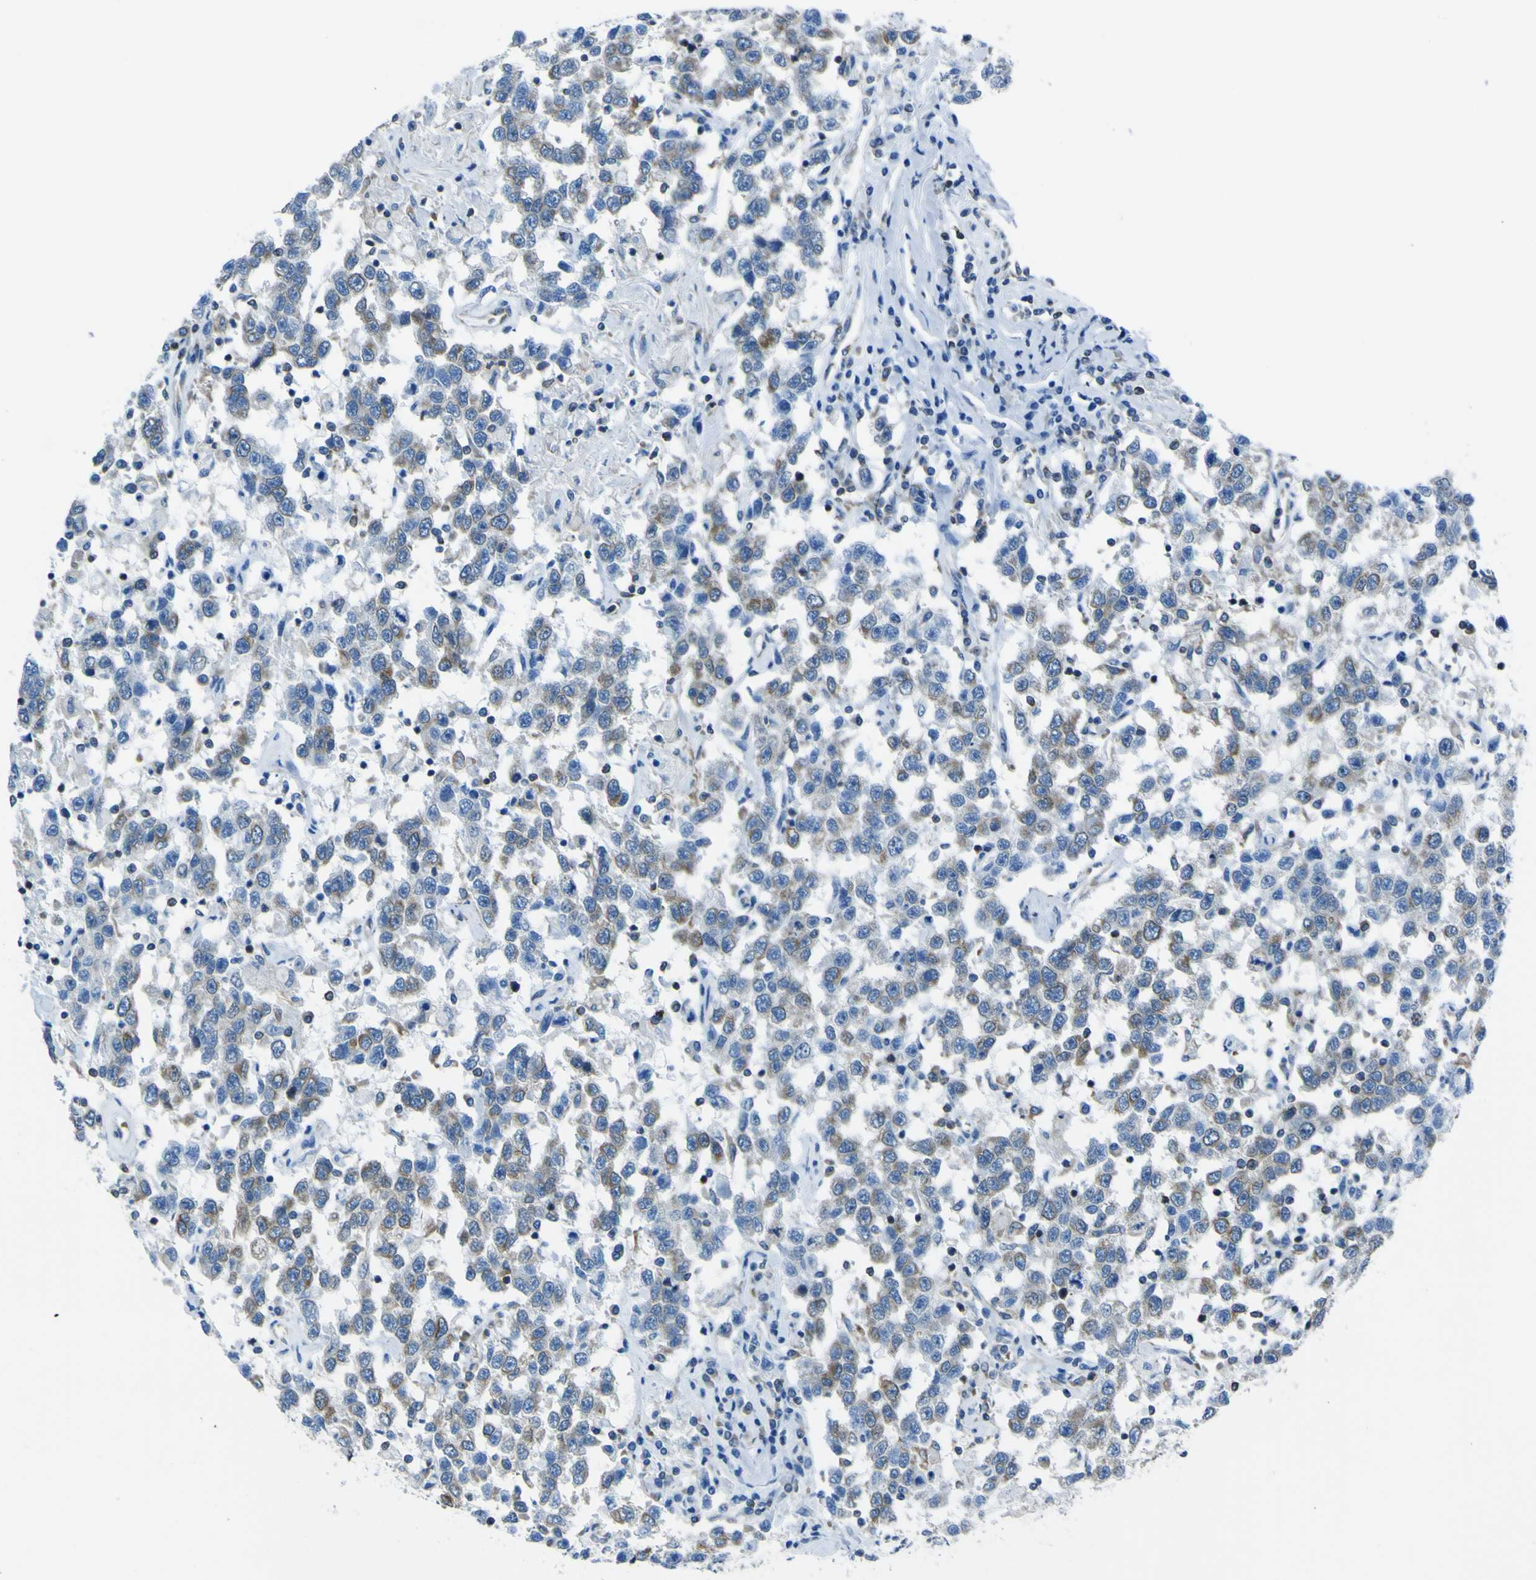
{"staining": {"intensity": "moderate", "quantity": "25%-75%", "location": "cytoplasmic/membranous"}, "tissue": "testis cancer", "cell_type": "Tumor cells", "image_type": "cancer", "snomed": [{"axis": "morphology", "description": "Seminoma, NOS"}, {"axis": "topography", "description": "Testis"}], "caption": "Immunohistochemistry (DAB) staining of human testis seminoma displays moderate cytoplasmic/membranous protein expression in approximately 25%-75% of tumor cells.", "gene": "STIM1", "patient": {"sex": "male", "age": 41}}